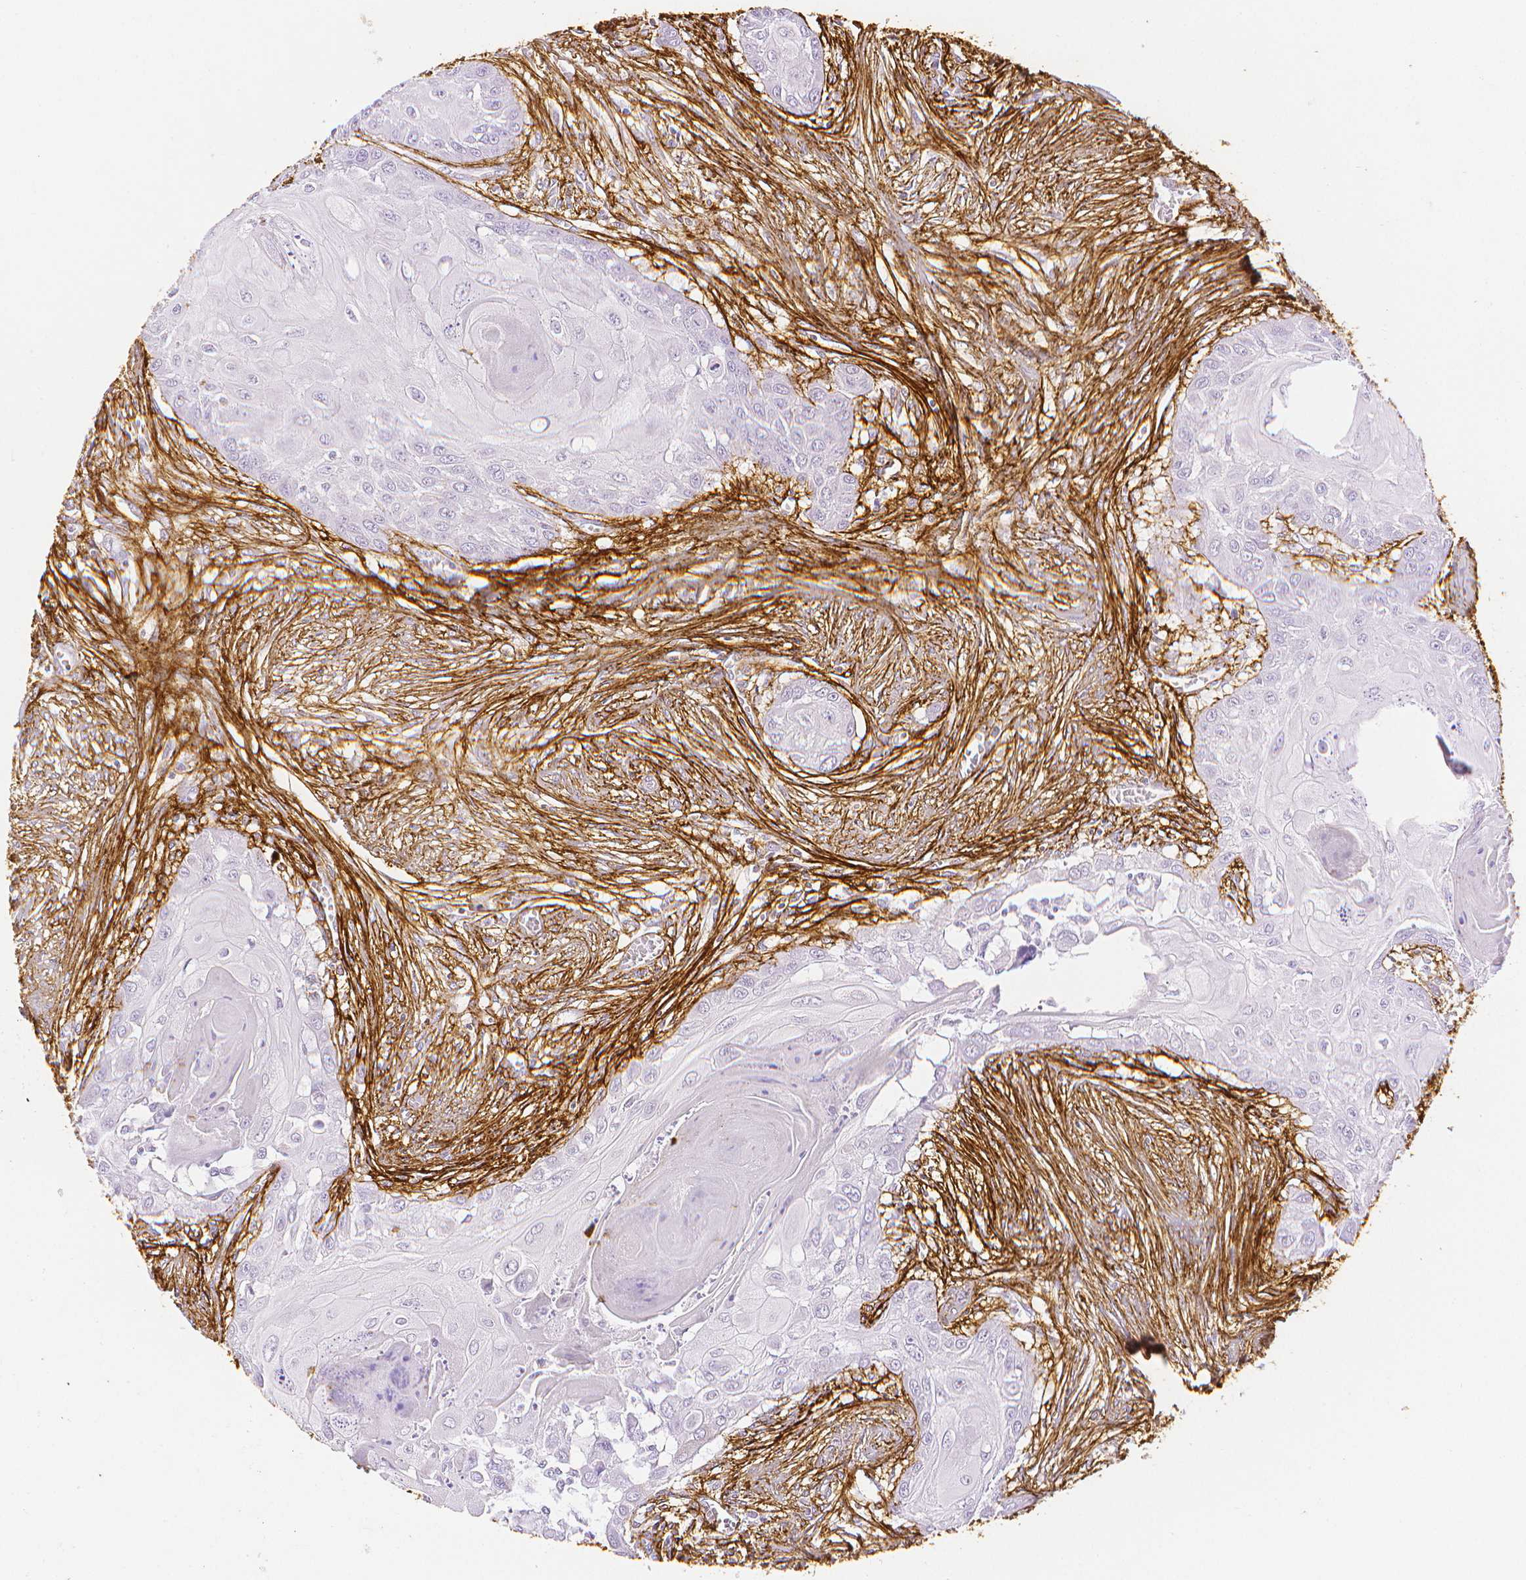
{"staining": {"intensity": "negative", "quantity": "none", "location": "none"}, "tissue": "head and neck cancer", "cell_type": "Tumor cells", "image_type": "cancer", "snomed": [{"axis": "morphology", "description": "Squamous cell carcinoma, NOS"}, {"axis": "topography", "description": "Oral tissue"}, {"axis": "topography", "description": "Head-Neck"}], "caption": "Tumor cells are negative for protein expression in human head and neck cancer.", "gene": "FBN1", "patient": {"sex": "male", "age": 71}}